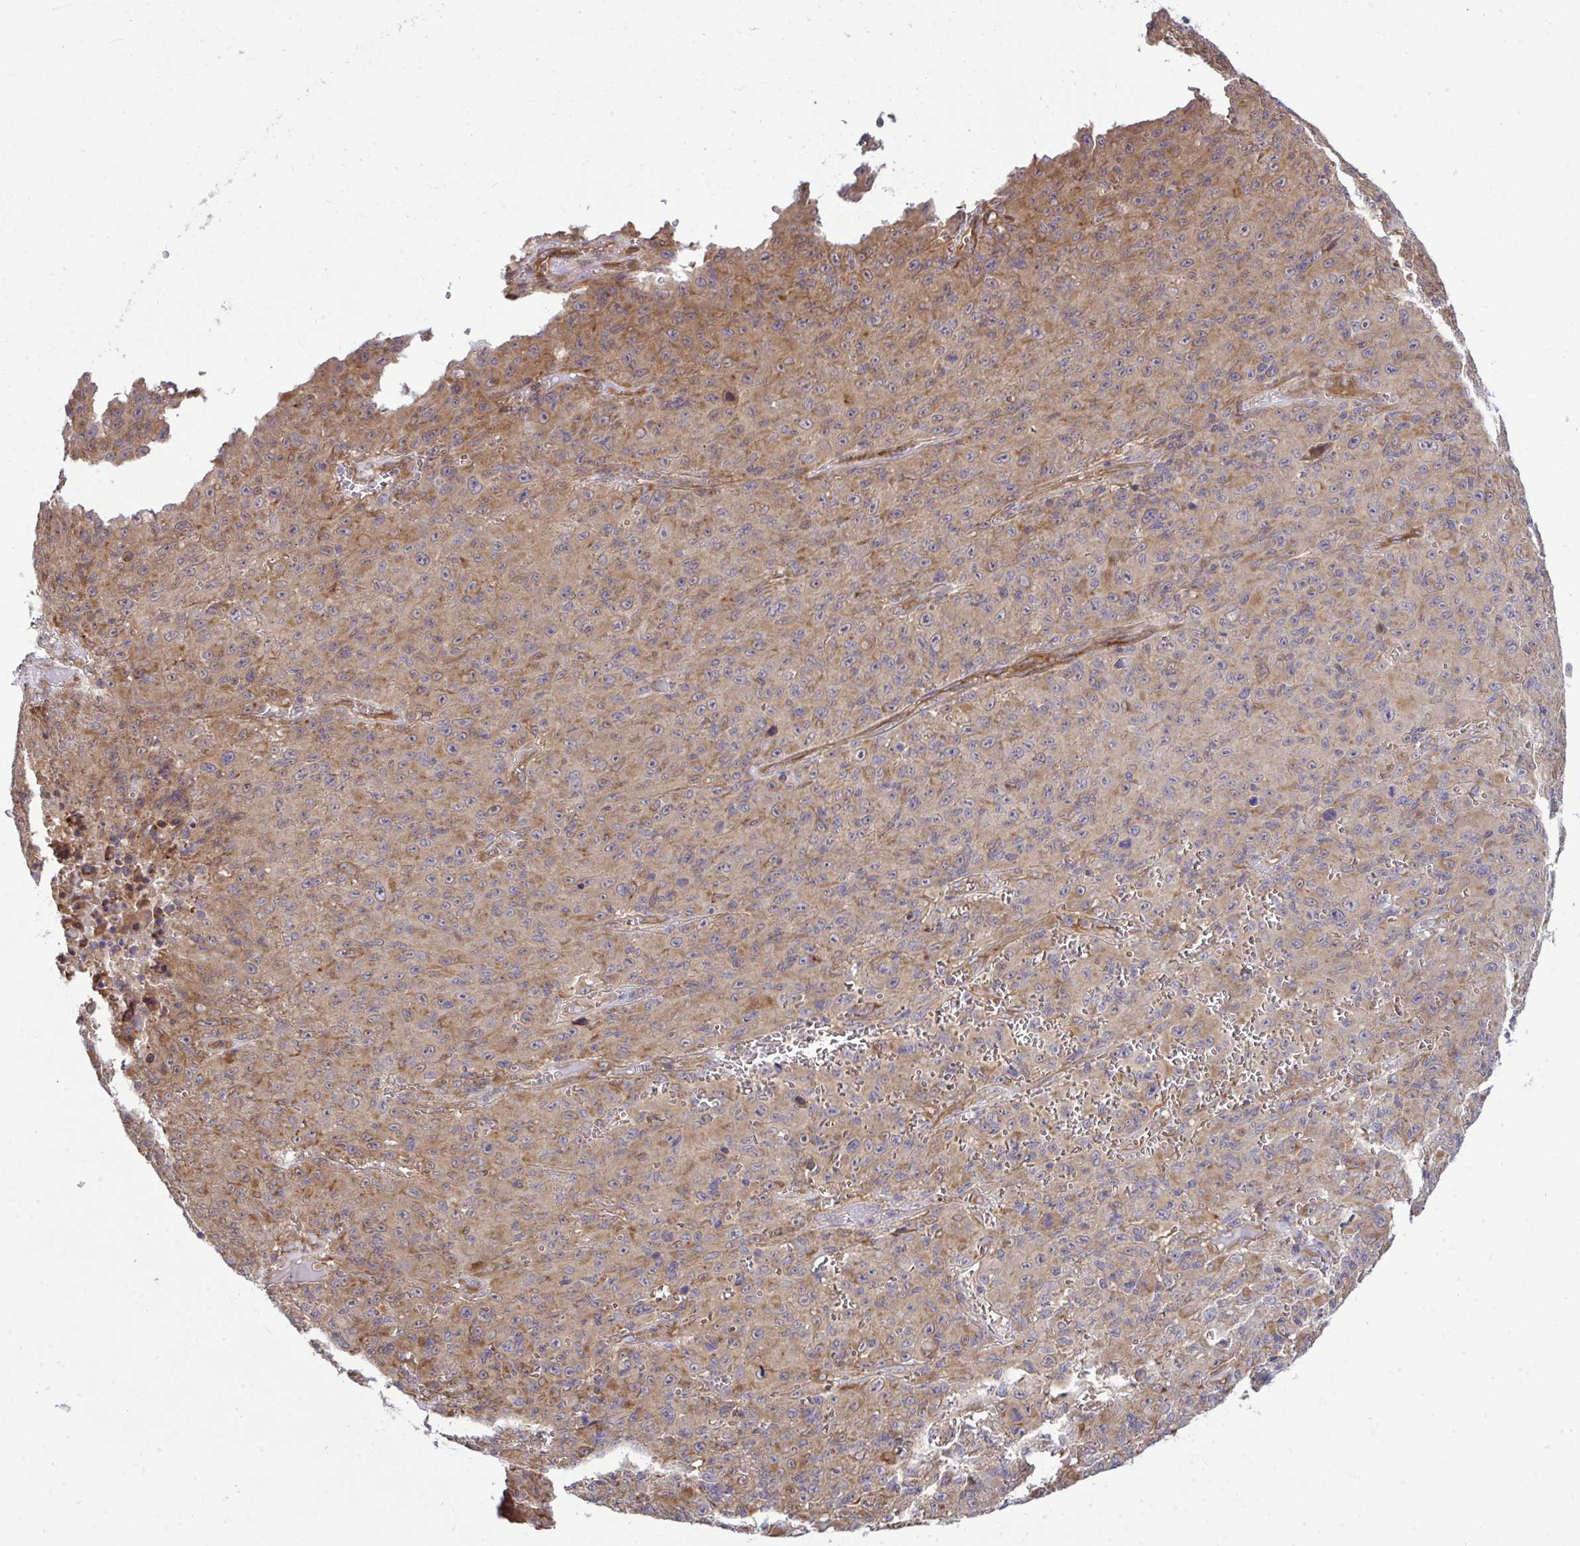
{"staining": {"intensity": "moderate", "quantity": ">75%", "location": "cytoplasmic/membranous"}, "tissue": "melanoma", "cell_type": "Tumor cells", "image_type": "cancer", "snomed": [{"axis": "morphology", "description": "Malignant melanoma, NOS"}, {"axis": "topography", "description": "Skin"}], "caption": "Immunohistochemistry (IHC) (DAB (3,3'-diaminobenzidine)) staining of human melanoma demonstrates moderate cytoplasmic/membranous protein expression in approximately >75% of tumor cells.", "gene": "FUT10", "patient": {"sex": "male", "age": 46}}